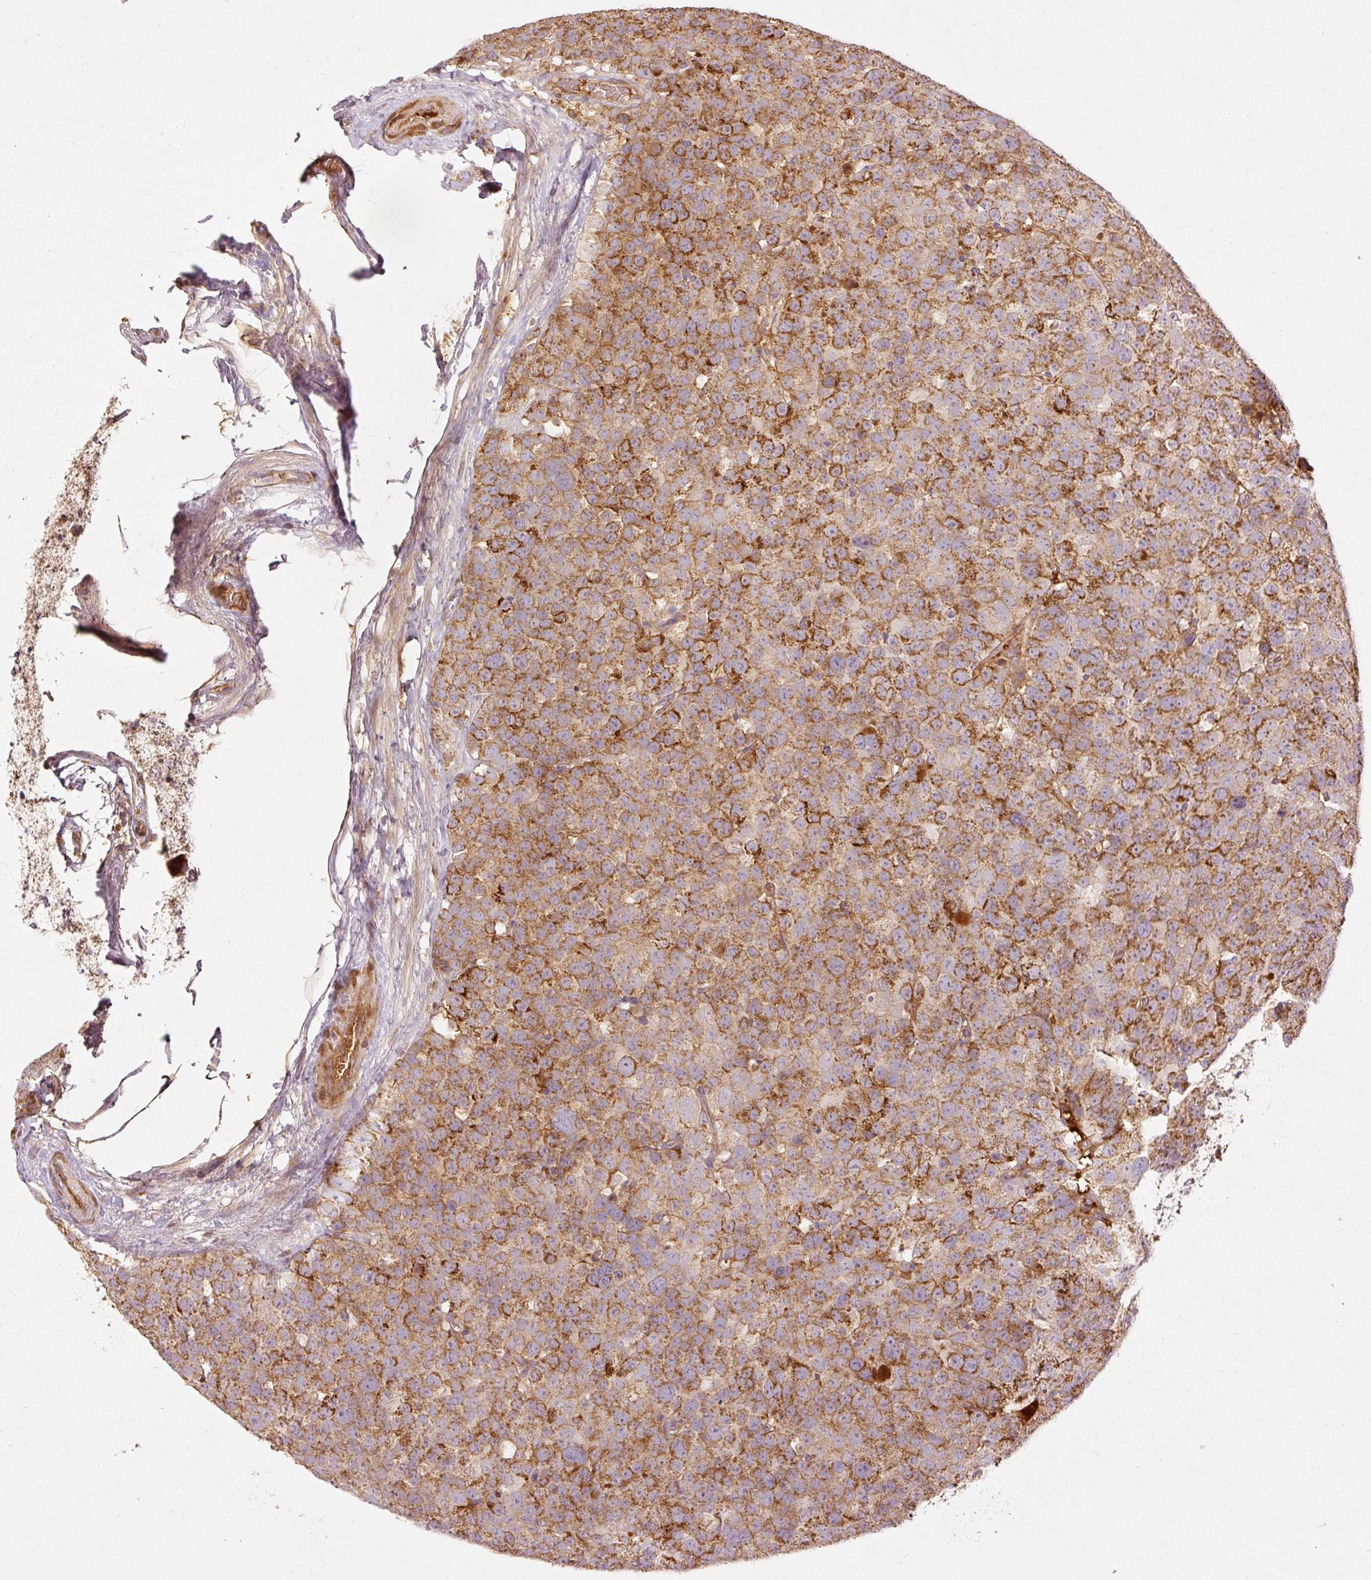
{"staining": {"intensity": "strong", "quantity": ">75%", "location": "cytoplasmic/membranous"}, "tissue": "testis cancer", "cell_type": "Tumor cells", "image_type": "cancer", "snomed": [{"axis": "morphology", "description": "Seminoma, NOS"}, {"axis": "topography", "description": "Testis"}], "caption": "Strong cytoplasmic/membranous protein expression is identified in approximately >75% of tumor cells in testis cancer (seminoma). (brown staining indicates protein expression, while blue staining denotes nuclei).", "gene": "SERPING1", "patient": {"sex": "male", "age": 71}}